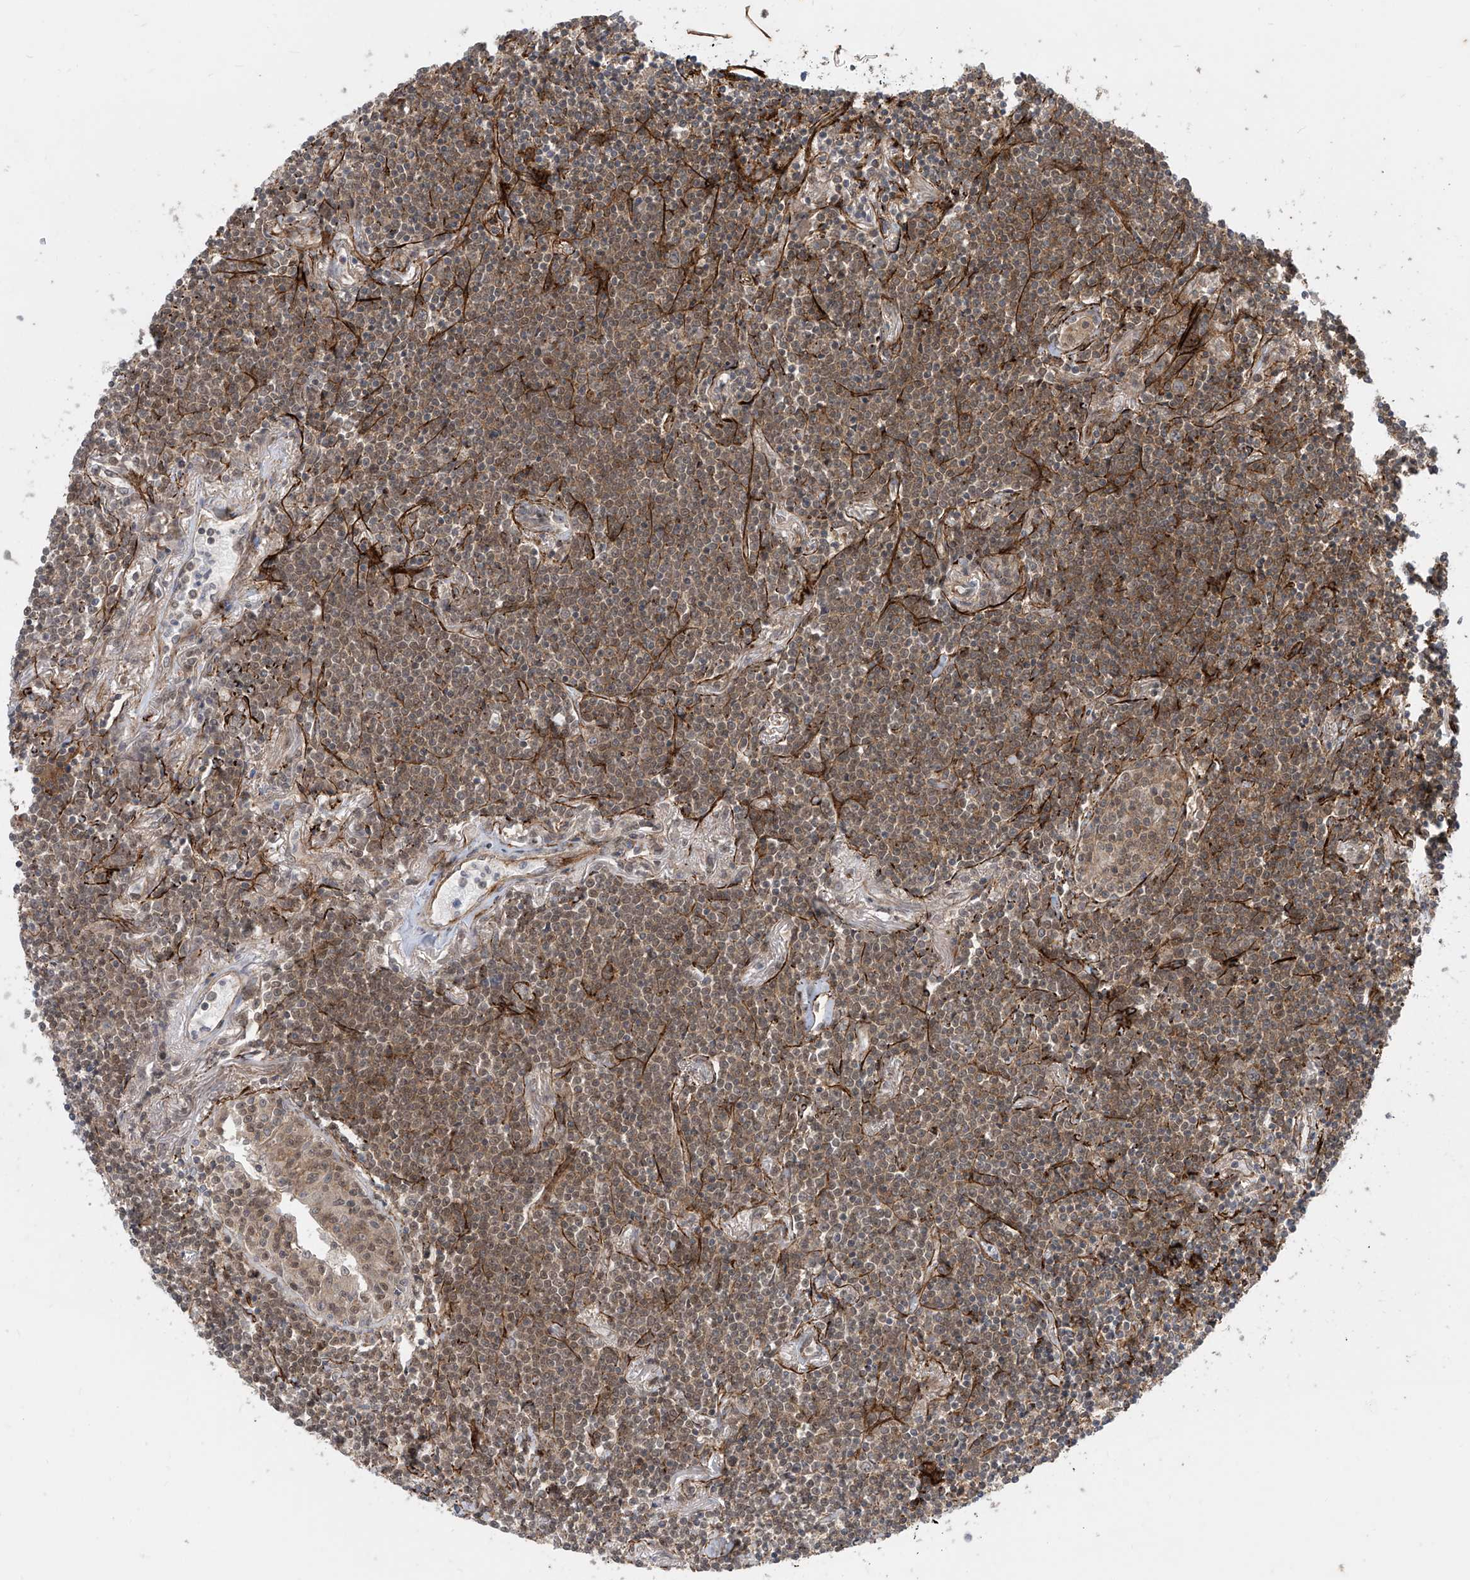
{"staining": {"intensity": "moderate", "quantity": ">75%", "location": "cytoplasmic/membranous,nuclear"}, "tissue": "lymphoma", "cell_type": "Tumor cells", "image_type": "cancer", "snomed": [{"axis": "morphology", "description": "Malignant lymphoma, non-Hodgkin's type, Low grade"}, {"axis": "topography", "description": "Lung"}], "caption": "Immunohistochemical staining of low-grade malignant lymphoma, non-Hodgkin's type displays moderate cytoplasmic/membranous and nuclear protein expression in about >75% of tumor cells.", "gene": "LAGE3", "patient": {"sex": "female", "age": 71}}